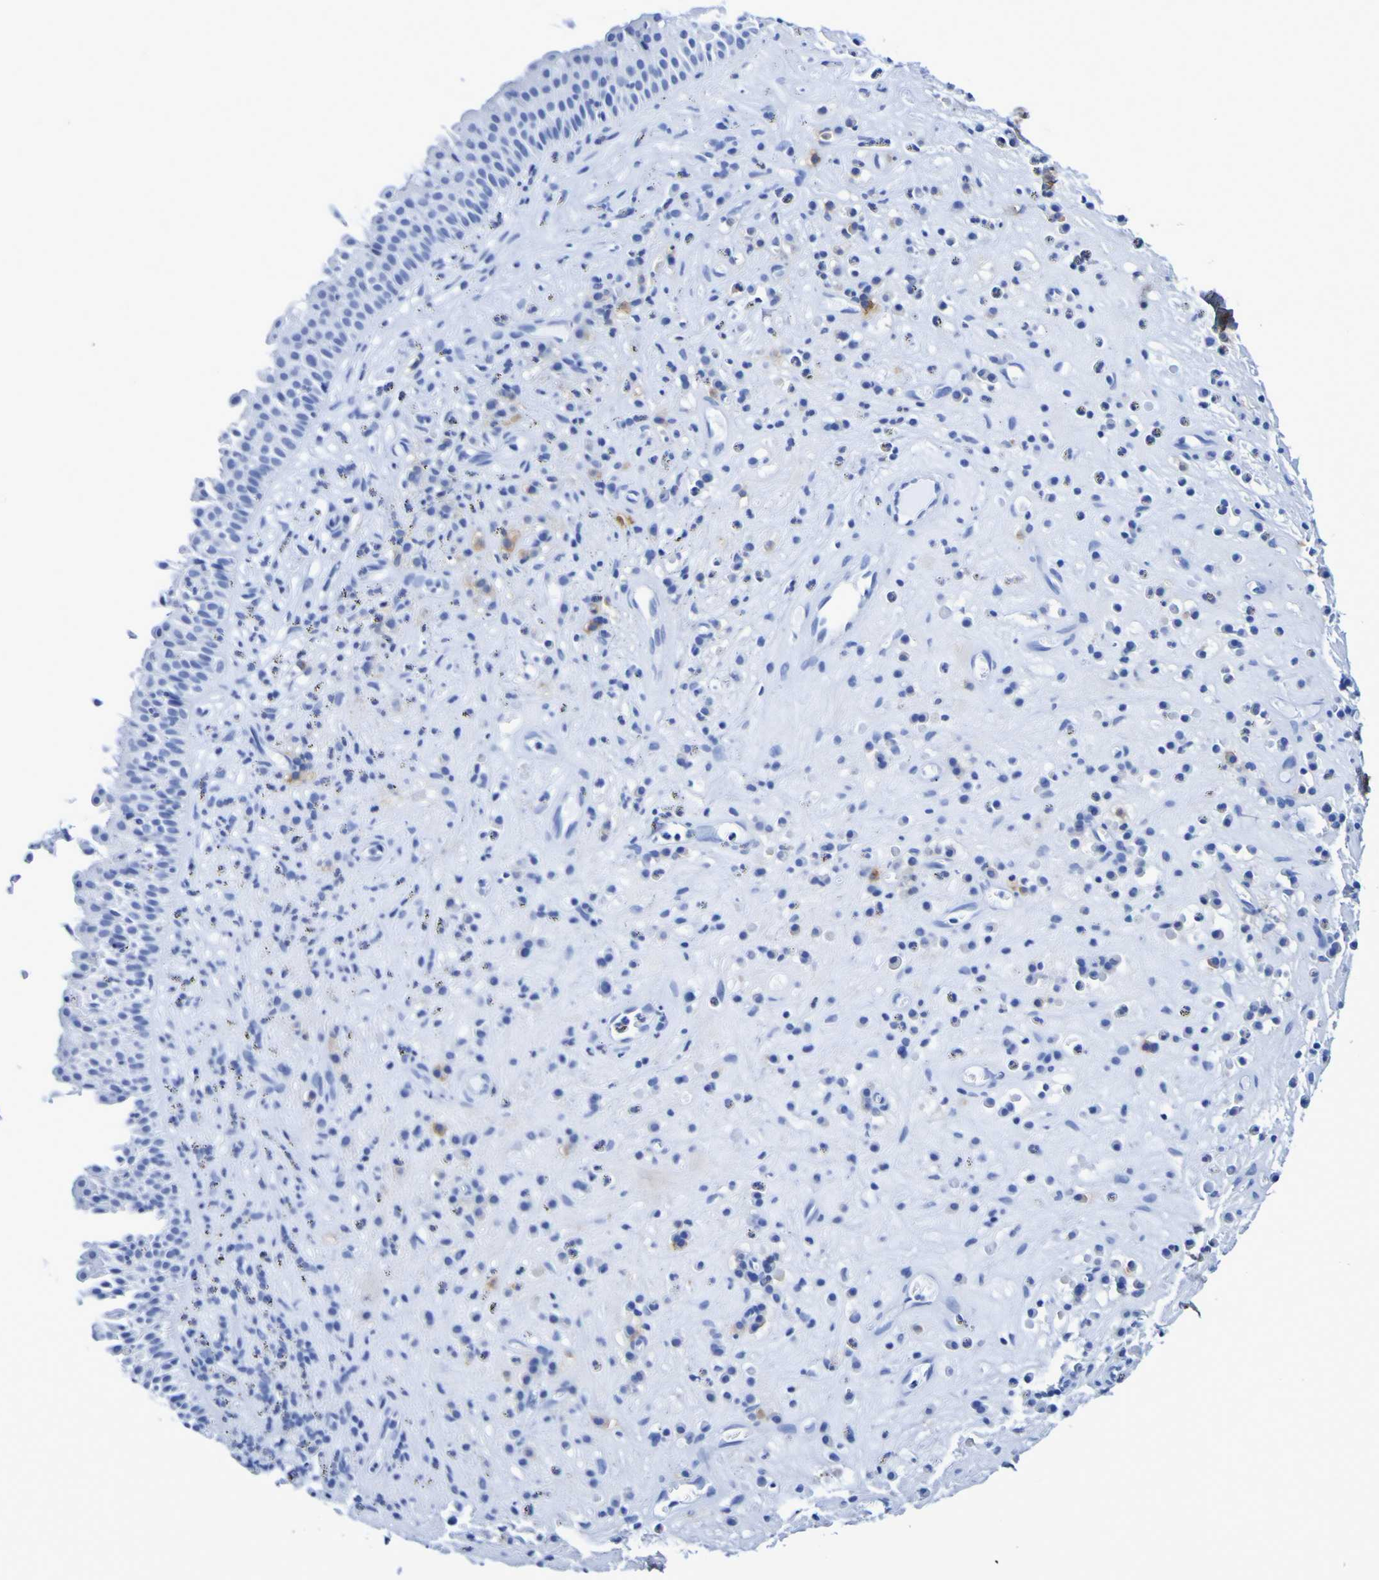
{"staining": {"intensity": "negative", "quantity": "none", "location": "none"}, "tissue": "nasopharynx", "cell_type": "Respiratory epithelial cells", "image_type": "normal", "snomed": [{"axis": "morphology", "description": "Normal tissue, NOS"}, {"axis": "topography", "description": "Nasopharynx"}], "caption": "Immunohistochemical staining of benign human nasopharynx exhibits no significant positivity in respiratory epithelial cells.", "gene": "DPEP1", "patient": {"sex": "female", "age": 51}}